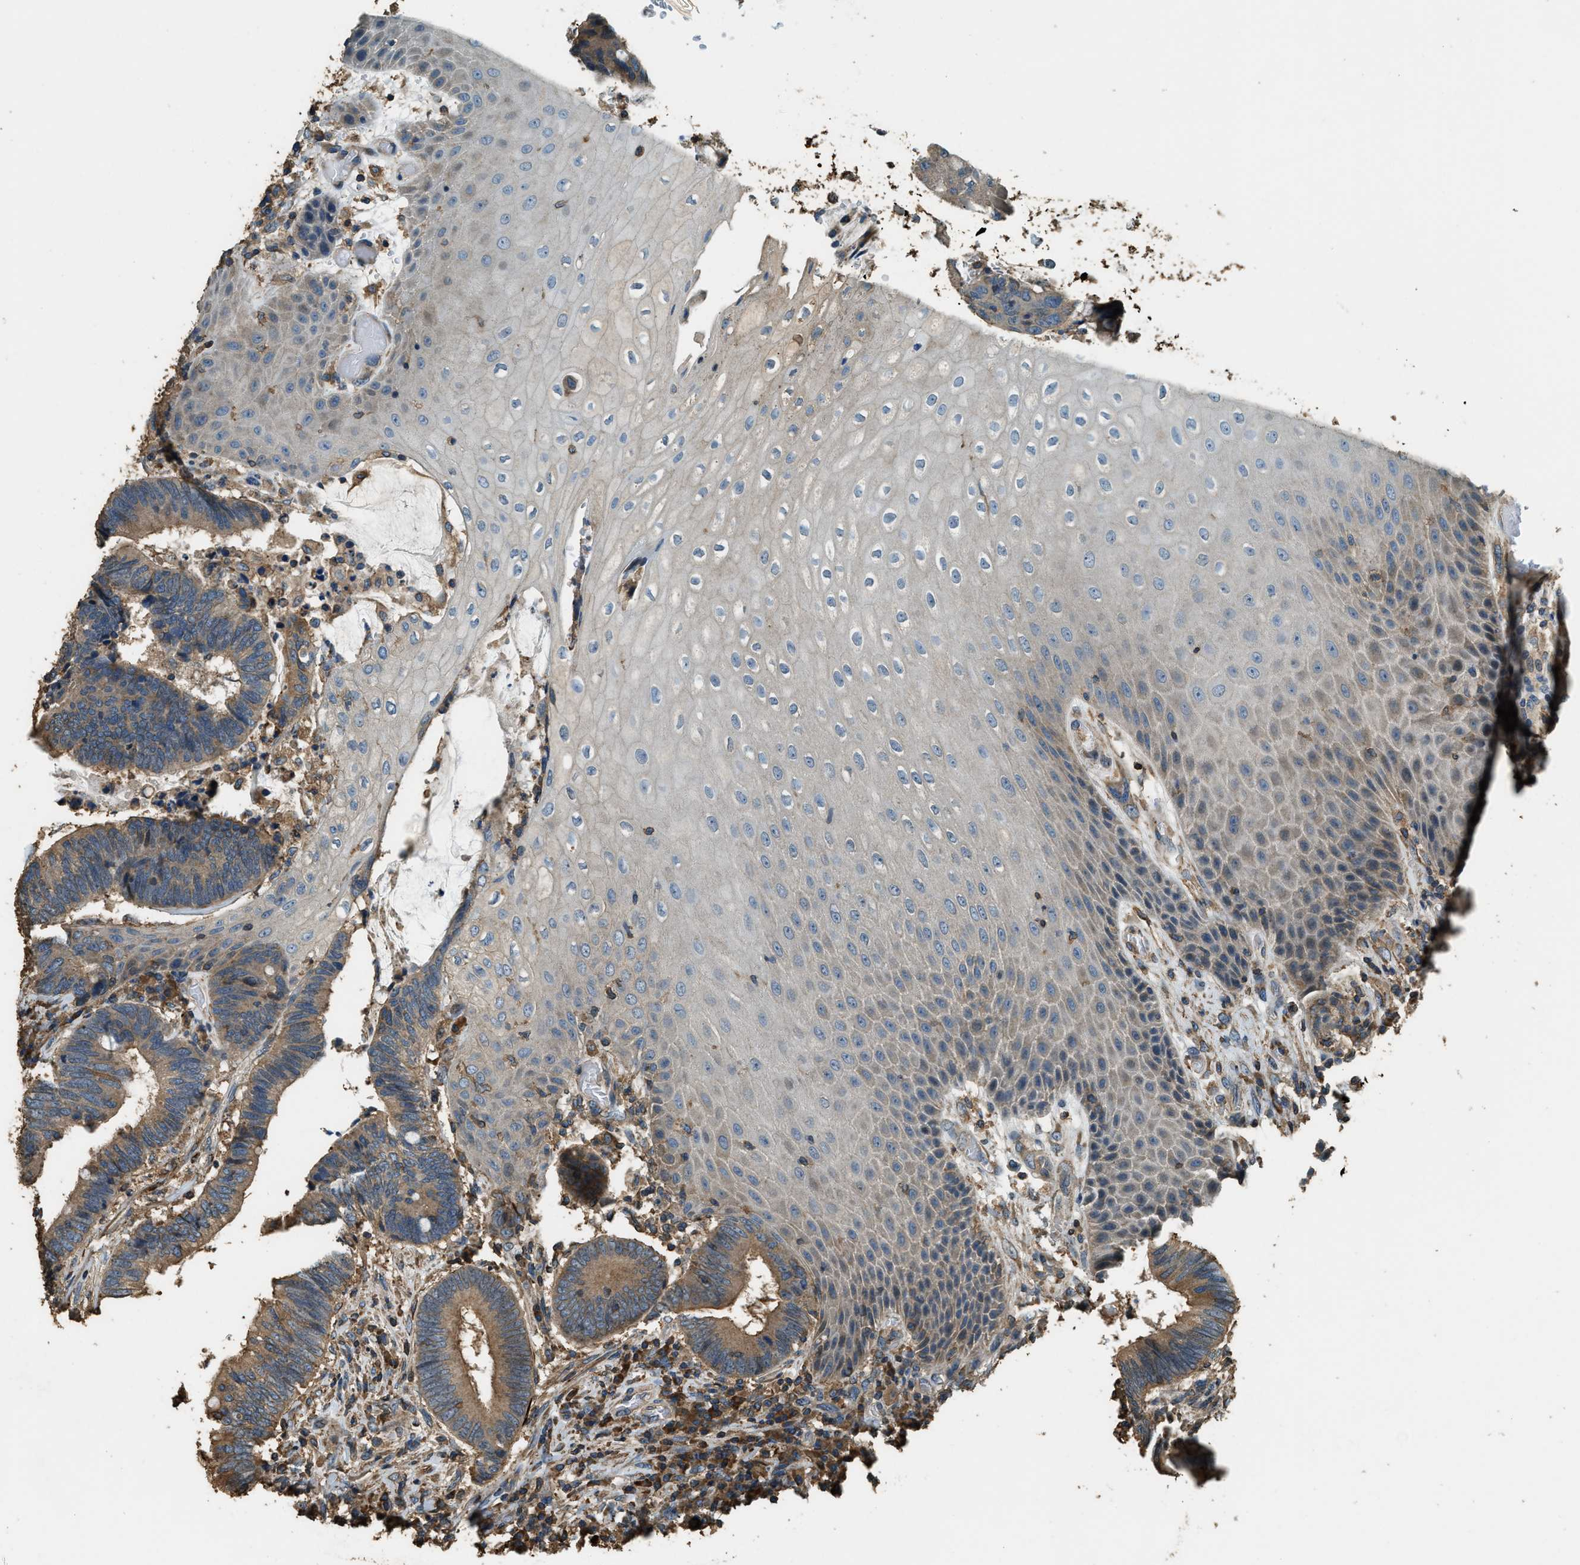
{"staining": {"intensity": "moderate", "quantity": ">75%", "location": "cytoplasmic/membranous"}, "tissue": "colorectal cancer", "cell_type": "Tumor cells", "image_type": "cancer", "snomed": [{"axis": "morphology", "description": "Adenocarcinoma, NOS"}, {"axis": "topography", "description": "Rectum"}, {"axis": "topography", "description": "Anal"}], "caption": "Immunohistochemical staining of colorectal cancer (adenocarcinoma) reveals moderate cytoplasmic/membranous protein positivity in about >75% of tumor cells.", "gene": "ERGIC1", "patient": {"sex": "female", "age": 89}}